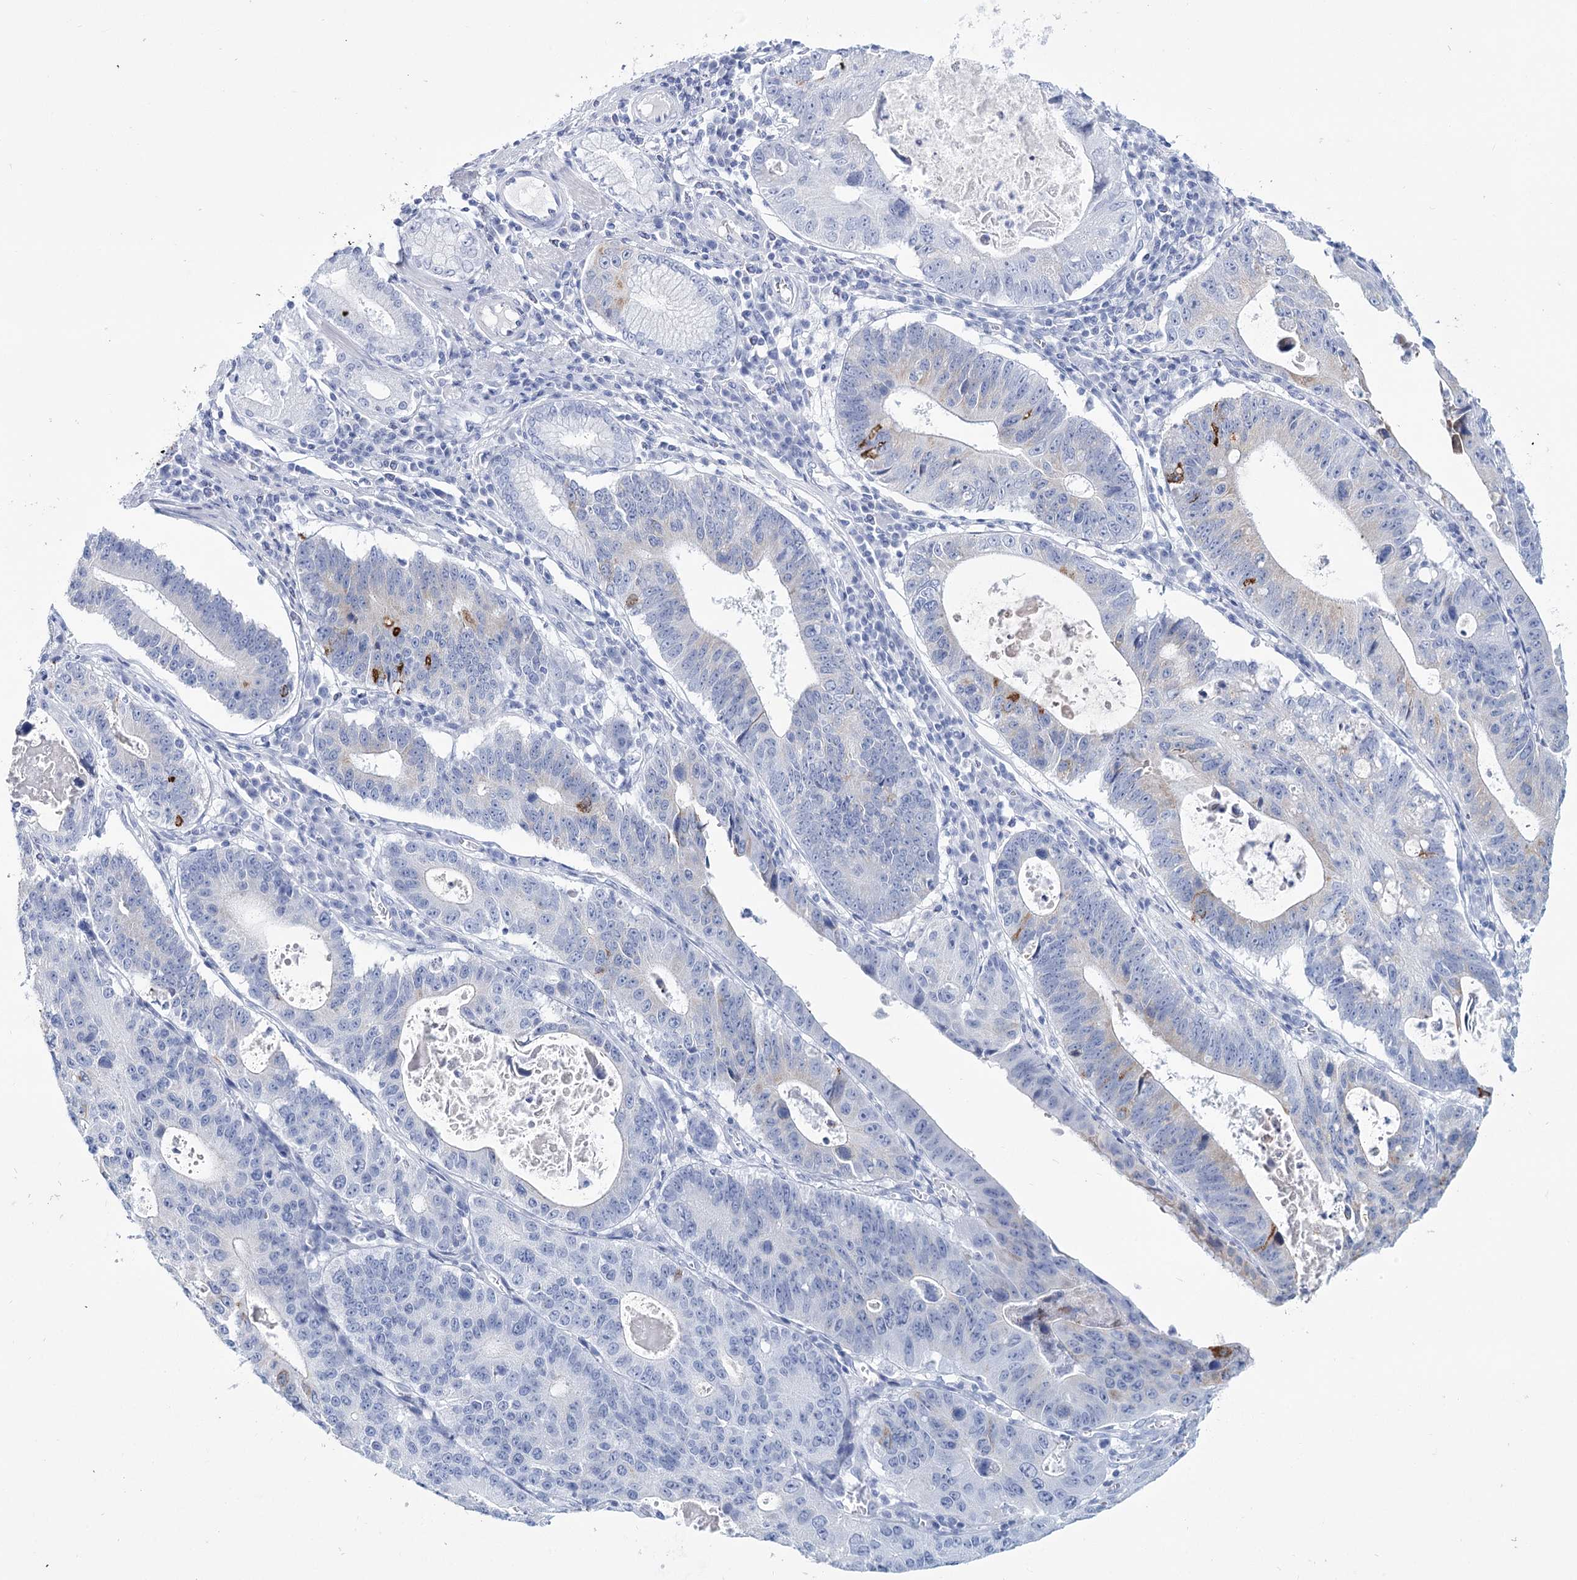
{"staining": {"intensity": "strong", "quantity": "<25%", "location": "cytoplasmic/membranous"}, "tissue": "stomach cancer", "cell_type": "Tumor cells", "image_type": "cancer", "snomed": [{"axis": "morphology", "description": "Adenocarcinoma, NOS"}, {"axis": "topography", "description": "Stomach"}], "caption": "Strong cytoplasmic/membranous protein expression is appreciated in approximately <25% of tumor cells in stomach adenocarcinoma.", "gene": "RNF186", "patient": {"sex": "male", "age": 59}}